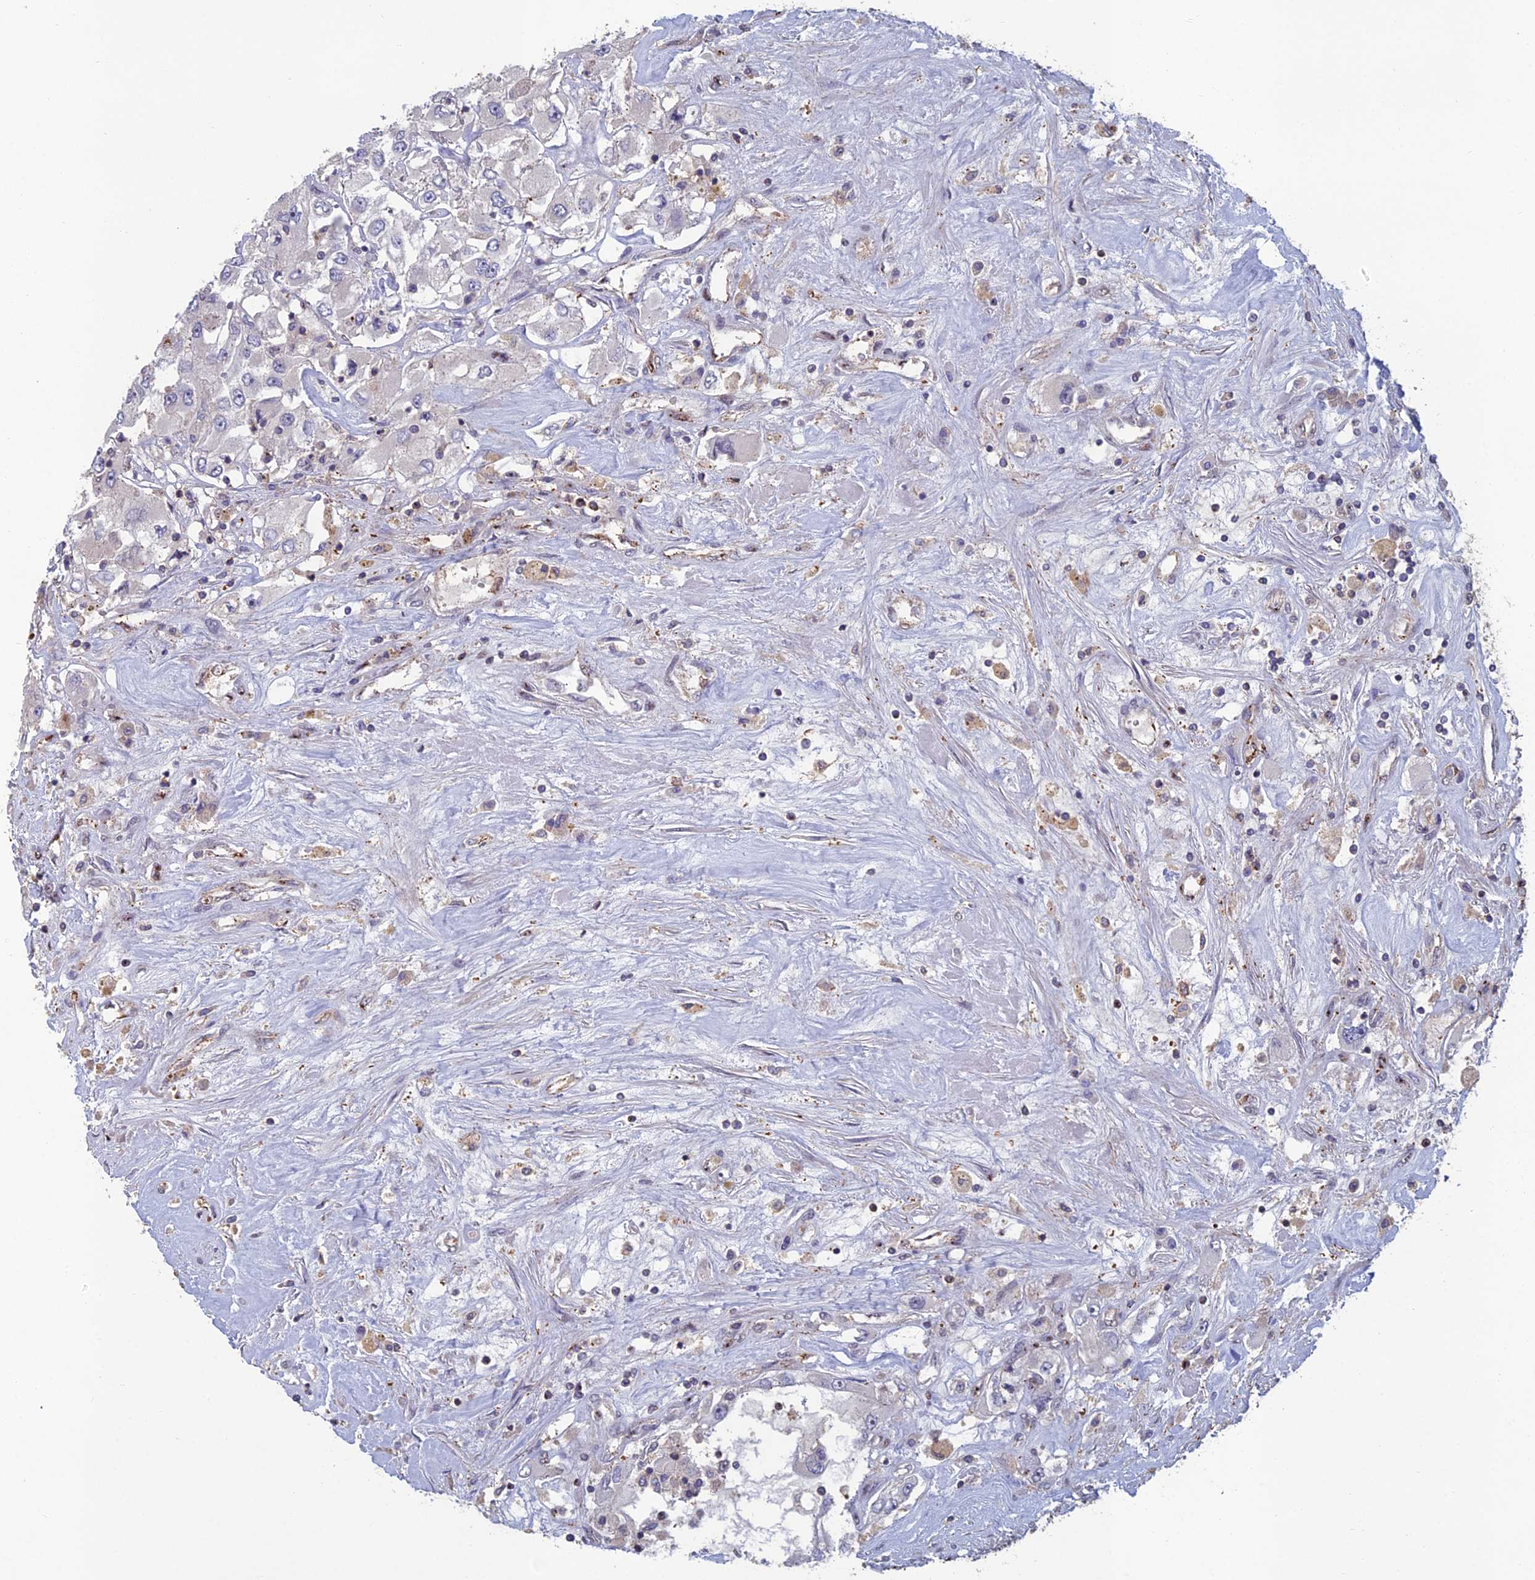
{"staining": {"intensity": "negative", "quantity": "none", "location": "none"}, "tissue": "renal cancer", "cell_type": "Tumor cells", "image_type": "cancer", "snomed": [{"axis": "morphology", "description": "Adenocarcinoma, NOS"}, {"axis": "topography", "description": "Kidney"}], "caption": "This histopathology image is of adenocarcinoma (renal) stained with immunohistochemistry to label a protein in brown with the nuclei are counter-stained blue. There is no staining in tumor cells.", "gene": "C15orf62", "patient": {"sex": "female", "age": 52}}